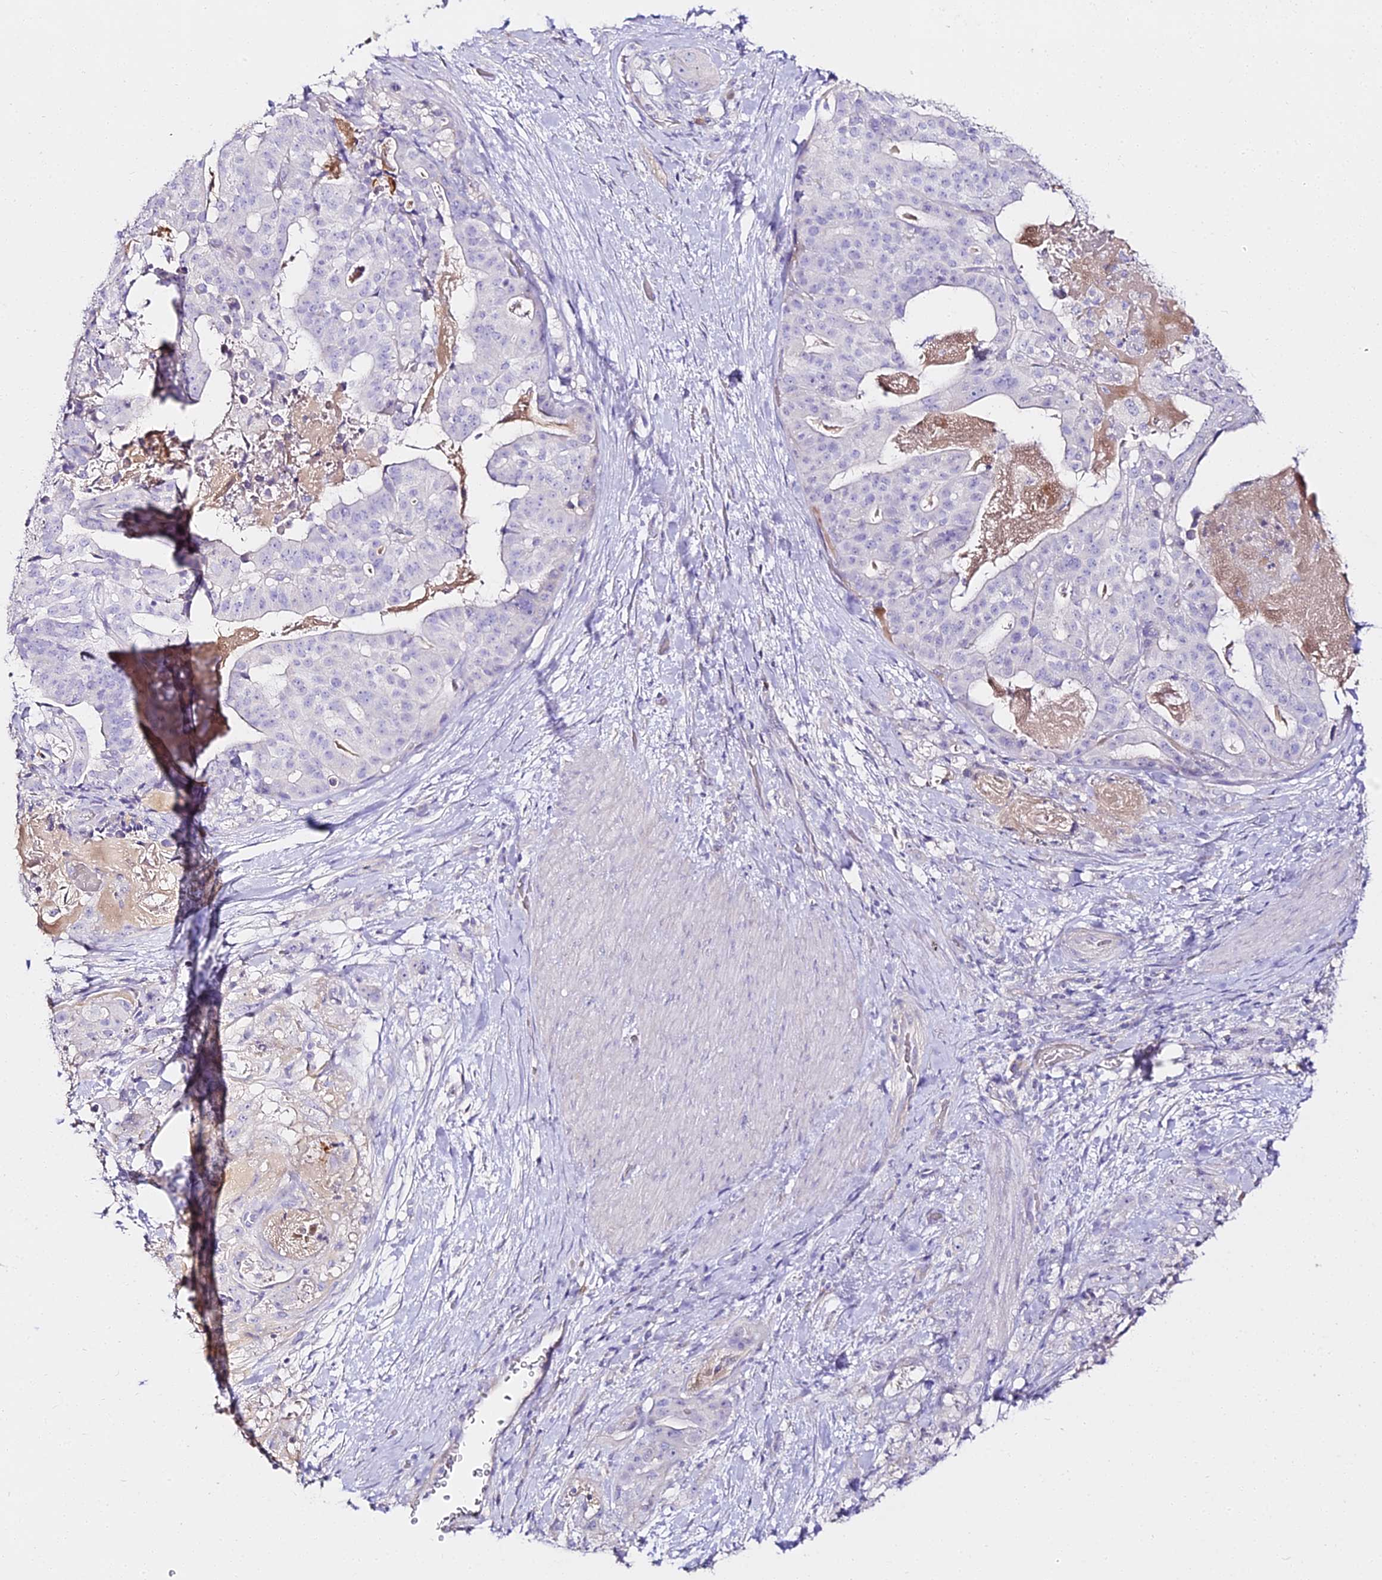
{"staining": {"intensity": "negative", "quantity": "none", "location": "none"}, "tissue": "stomach cancer", "cell_type": "Tumor cells", "image_type": "cancer", "snomed": [{"axis": "morphology", "description": "Adenocarcinoma, NOS"}, {"axis": "topography", "description": "Stomach"}], "caption": "Stomach adenocarcinoma was stained to show a protein in brown. There is no significant expression in tumor cells.", "gene": "ALPG", "patient": {"sex": "male", "age": 48}}